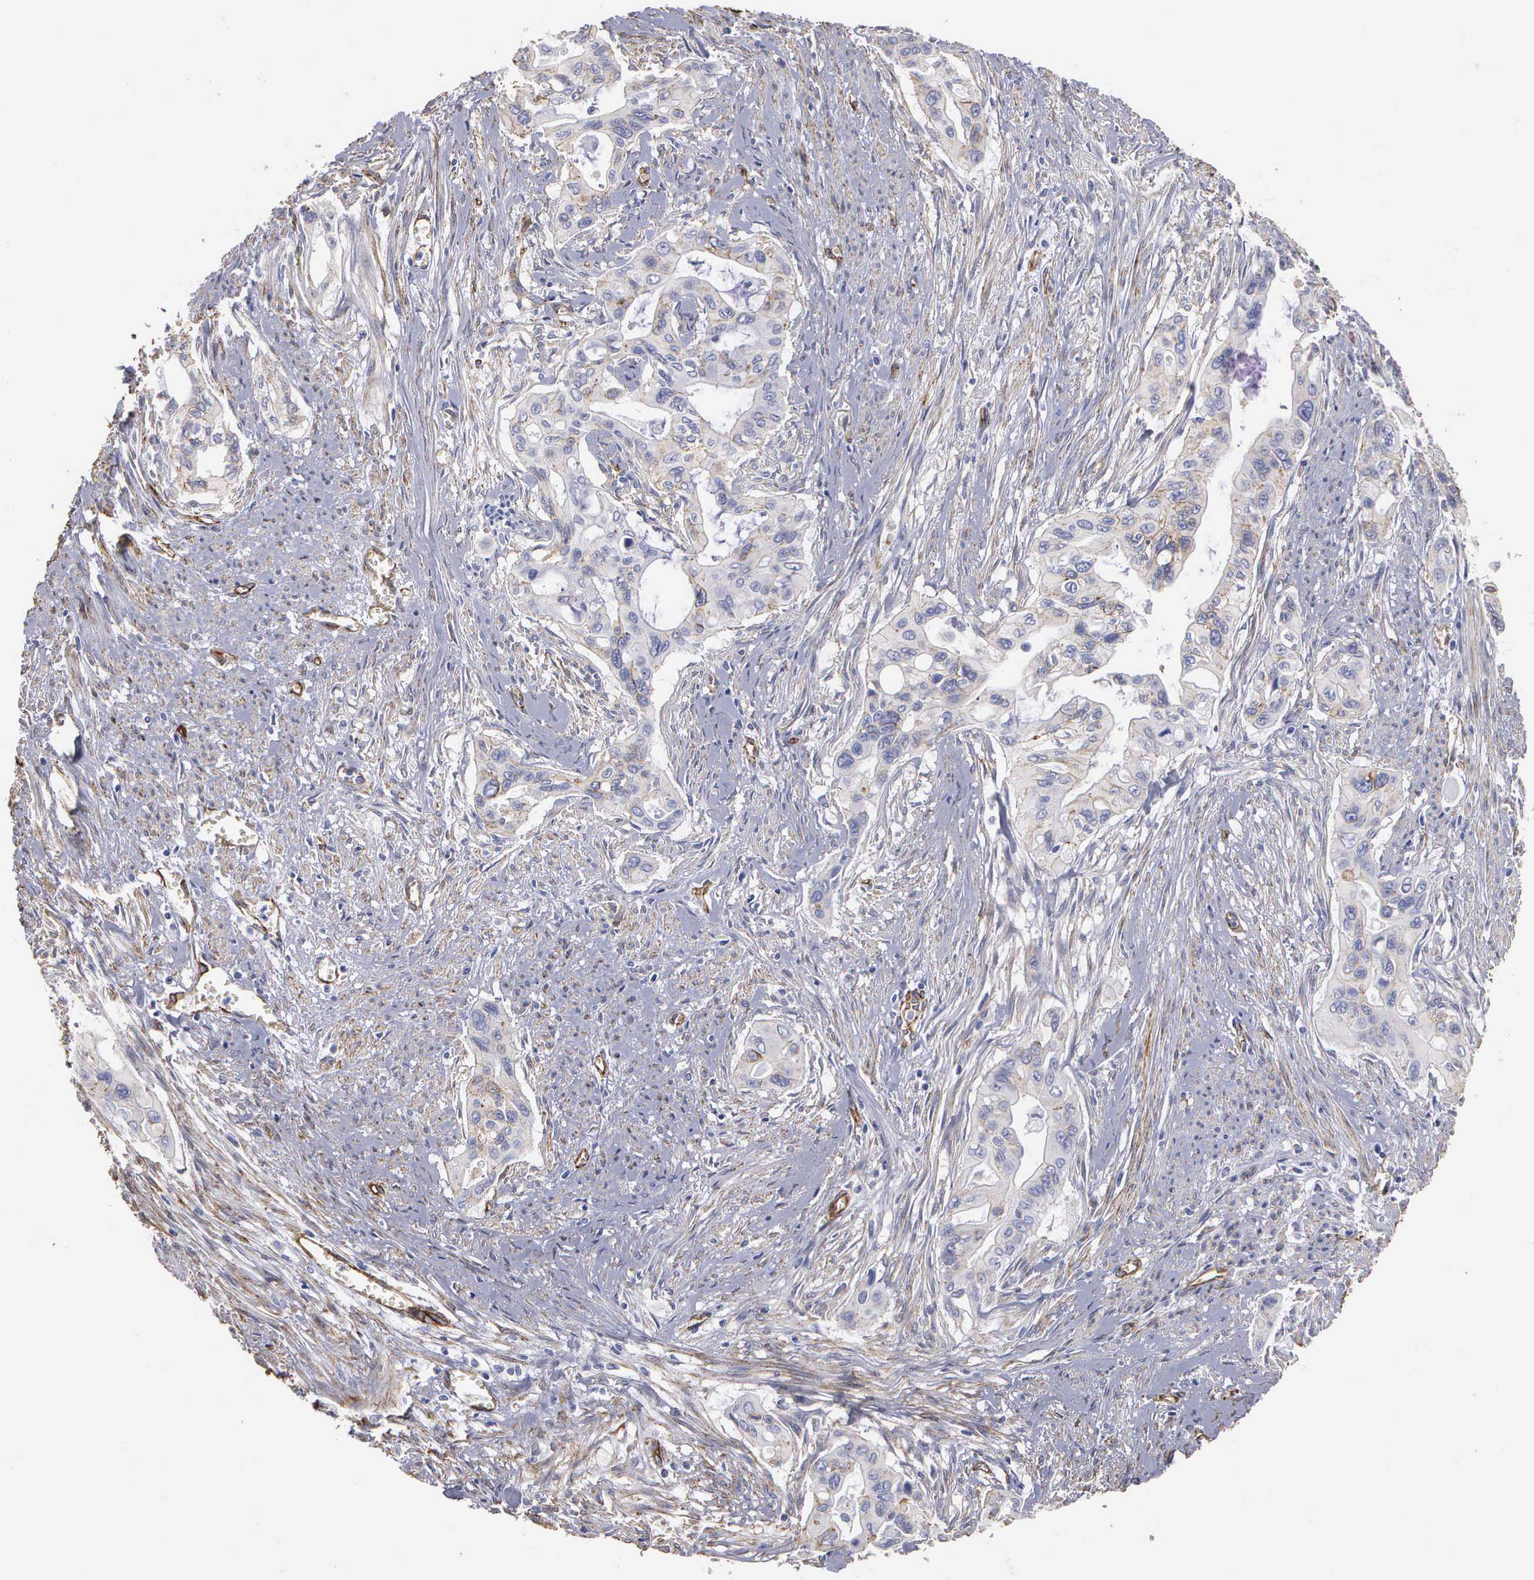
{"staining": {"intensity": "negative", "quantity": "none", "location": "none"}, "tissue": "pancreatic cancer", "cell_type": "Tumor cells", "image_type": "cancer", "snomed": [{"axis": "morphology", "description": "Adenocarcinoma, NOS"}, {"axis": "topography", "description": "Pancreas"}], "caption": "The histopathology image displays no staining of tumor cells in adenocarcinoma (pancreatic). The staining was performed using DAB to visualize the protein expression in brown, while the nuclei were stained in blue with hematoxylin (Magnification: 20x).", "gene": "MAGEB10", "patient": {"sex": "male", "age": 77}}